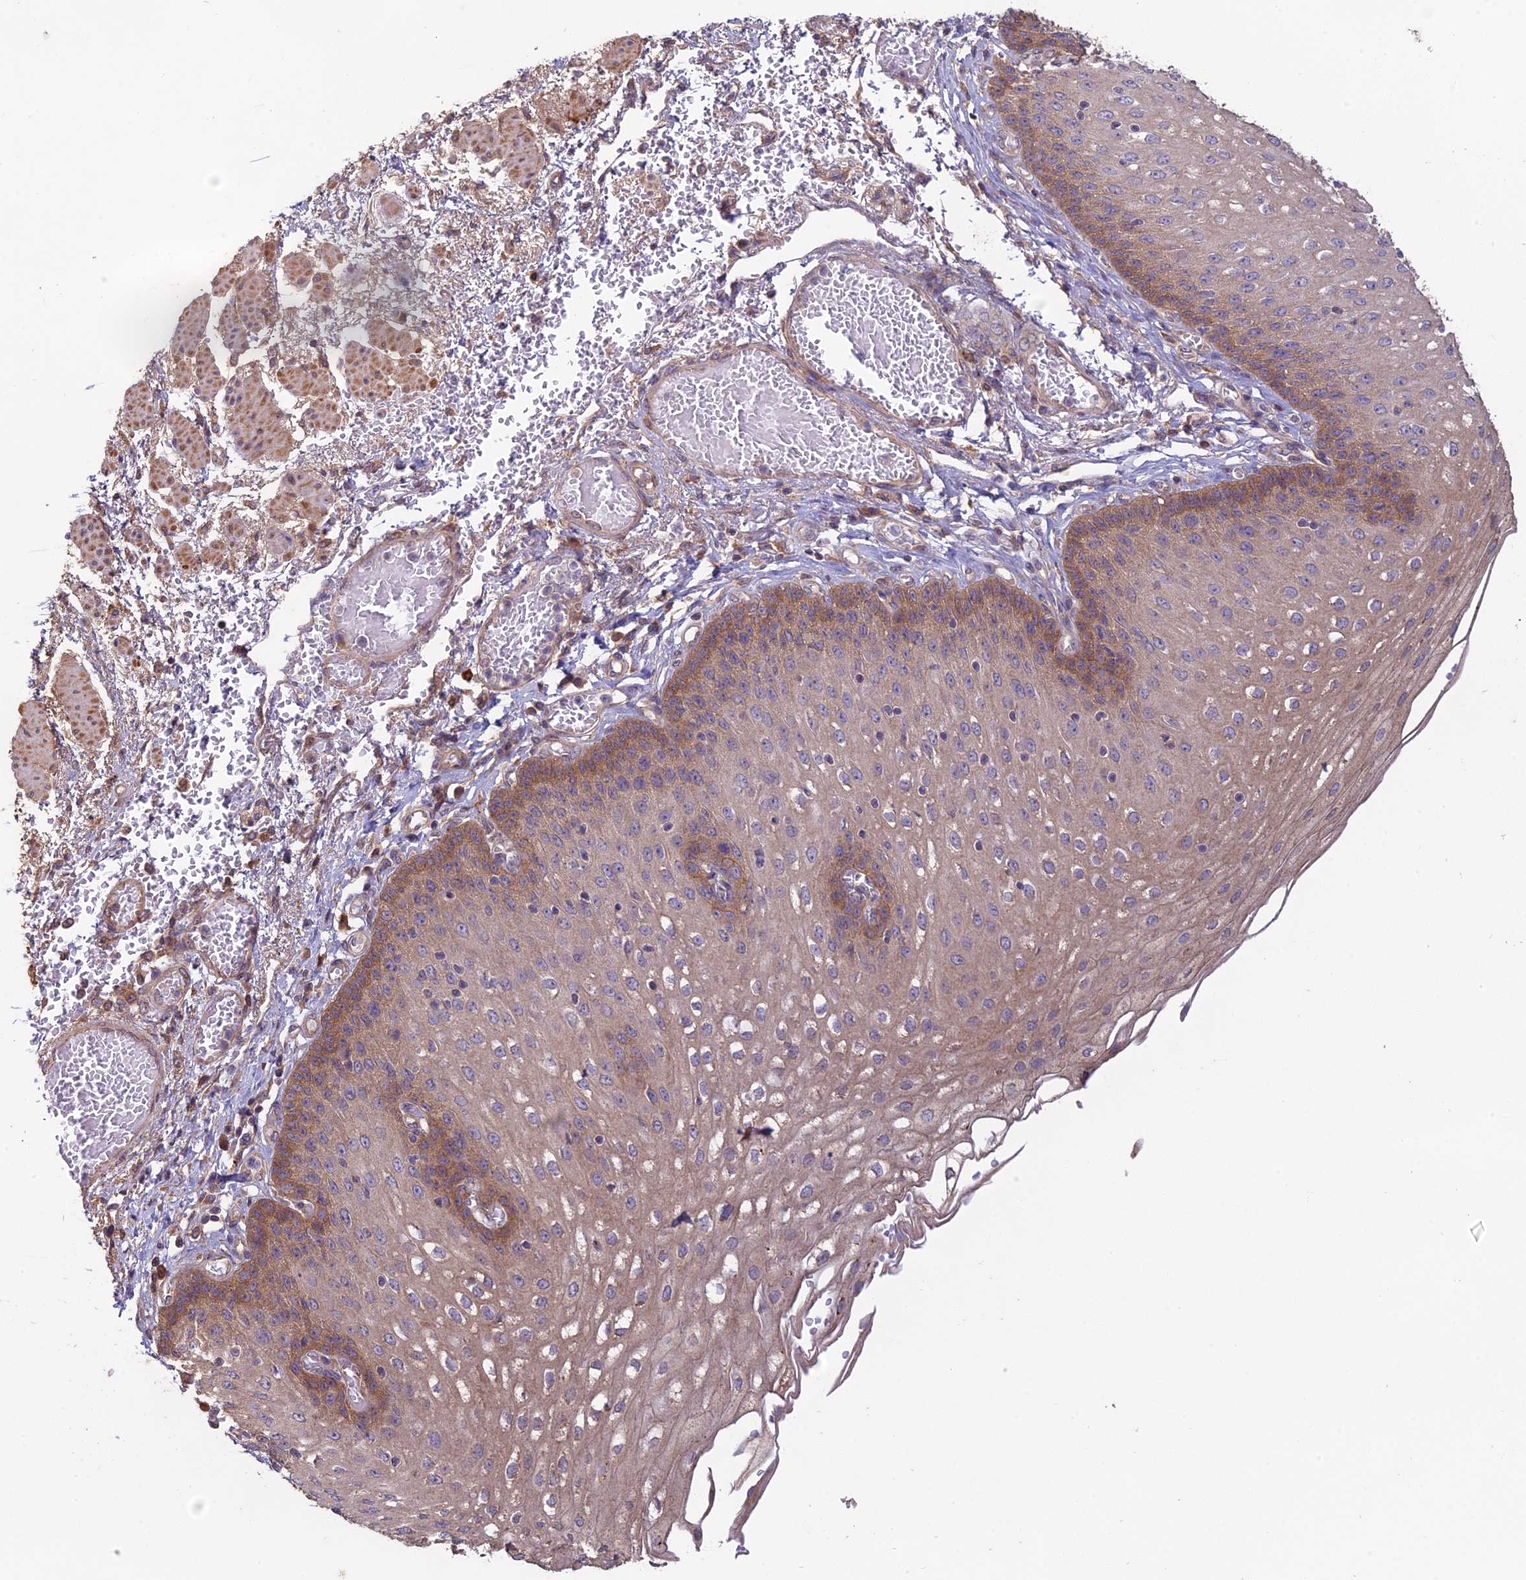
{"staining": {"intensity": "moderate", "quantity": "25%-75%", "location": "cytoplasmic/membranous"}, "tissue": "esophagus", "cell_type": "Squamous epithelial cells", "image_type": "normal", "snomed": [{"axis": "morphology", "description": "Normal tissue, NOS"}, {"axis": "topography", "description": "Esophagus"}], "caption": "Immunohistochemical staining of unremarkable esophagus demonstrates medium levels of moderate cytoplasmic/membranous expression in about 25%-75% of squamous epithelial cells. (IHC, brightfield microscopy, high magnification).", "gene": "MRNIP", "patient": {"sex": "male", "age": 81}}